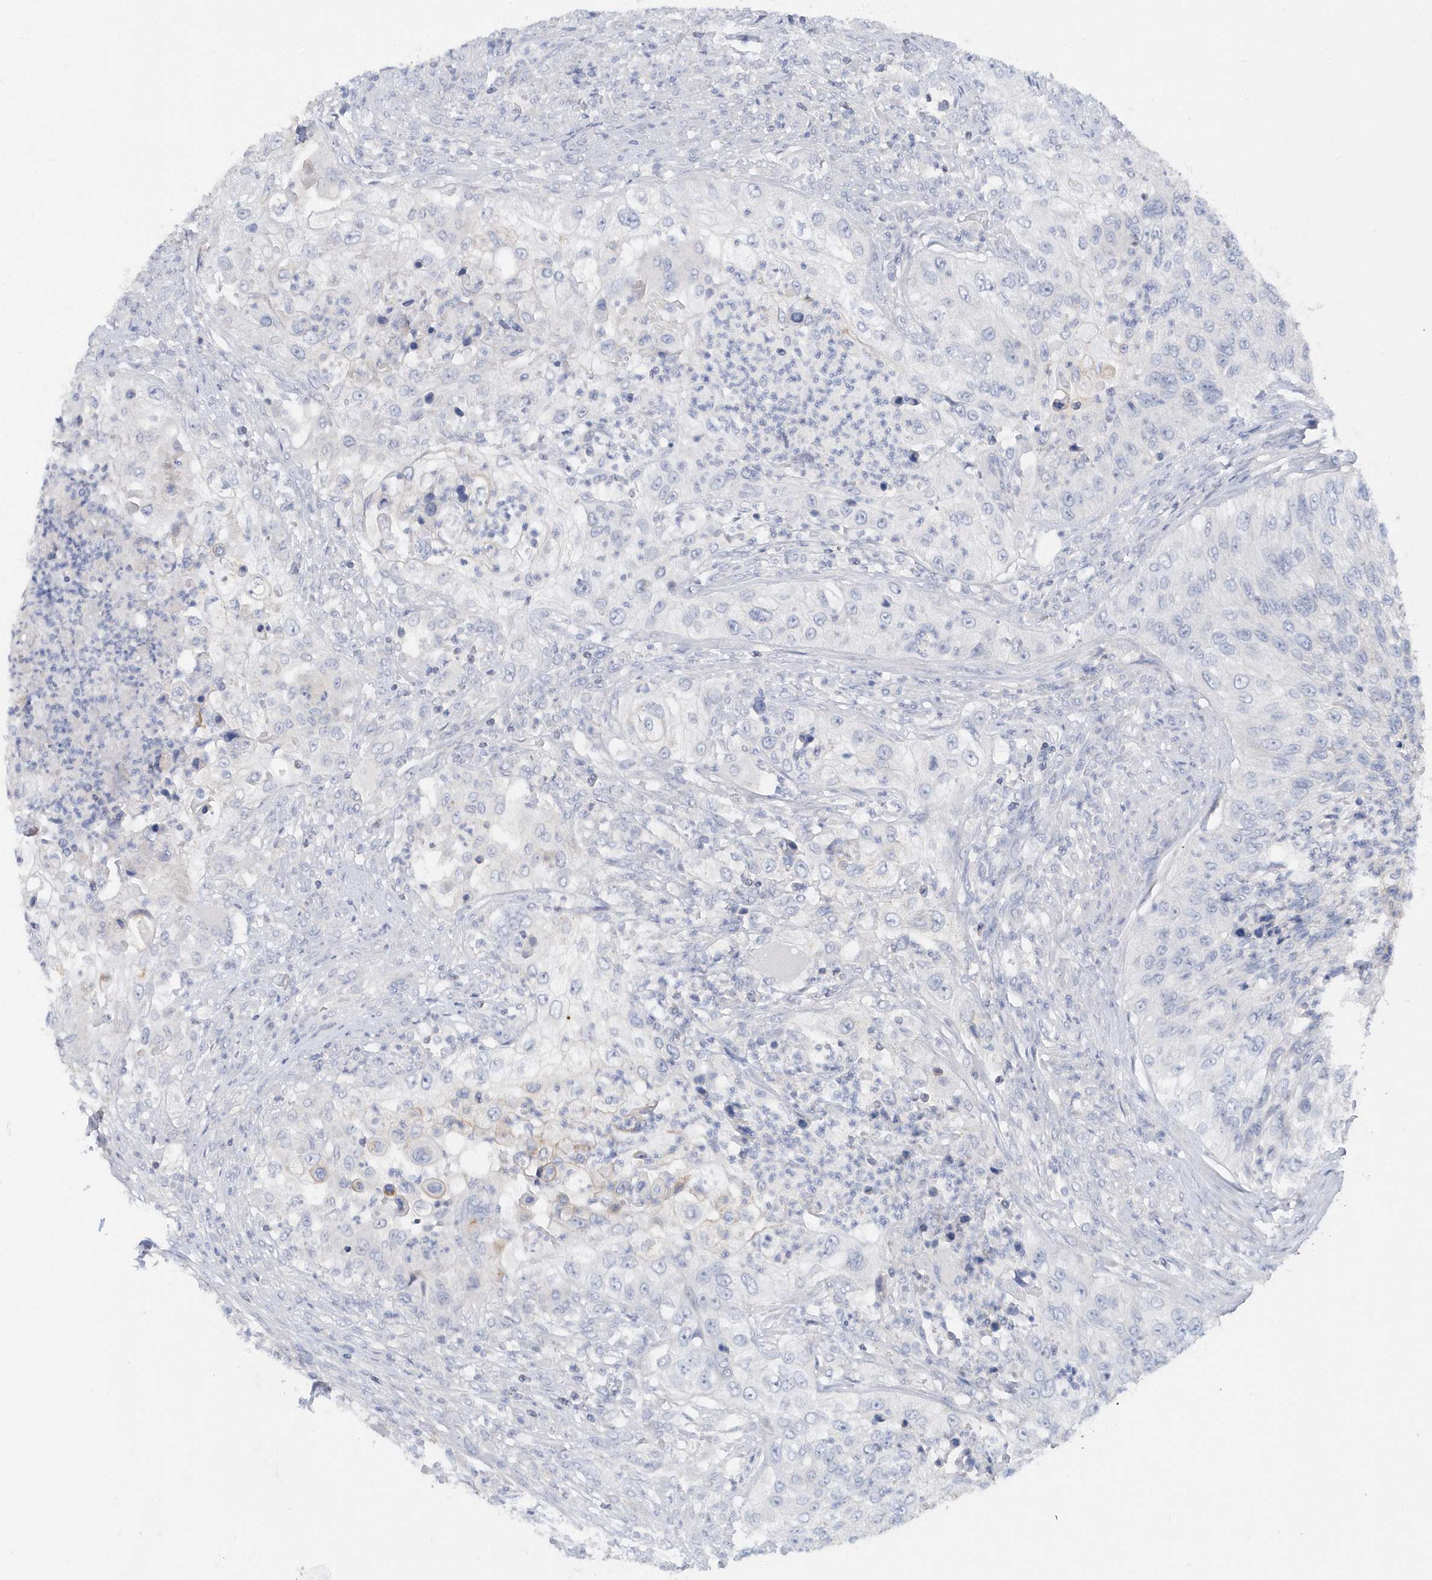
{"staining": {"intensity": "negative", "quantity": "none", "location": "none"}, "tissue": "urothelial cancer", "cell_type": "Tumor cells", "image_type": "cancer", "snomed": [{"axis": "morphology", "description": "Urothelial carcinoma, High grade"}, {"axis": "topography", "description": "Urinary bladder"}], "caption": "A micrograph of human urothelial cancer is negative for staining in tumor cells.", "gene": "RPE", "patient": {"sex": "female", "age": 60}}